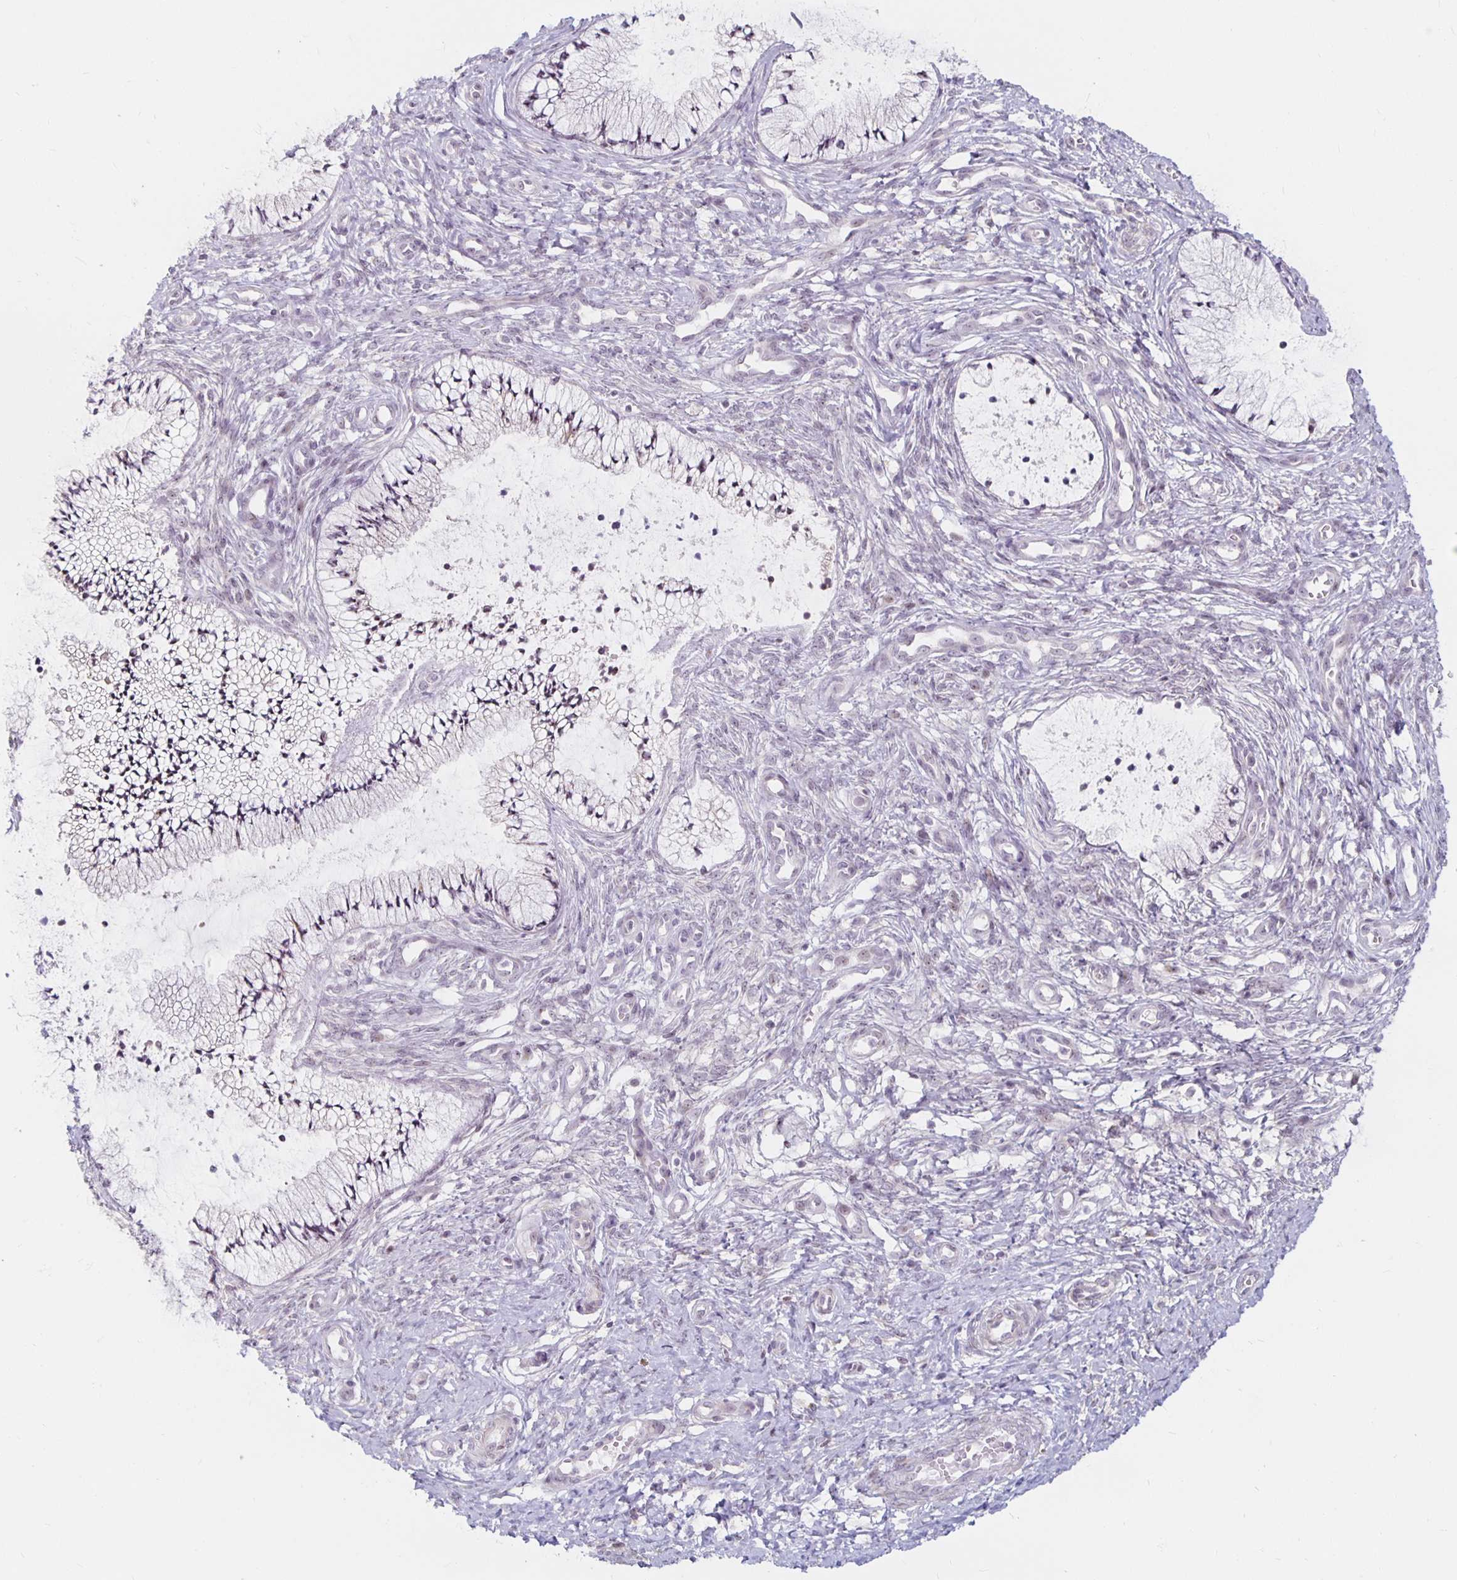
{"staining": {"intensity": "moderate", "quantity": "25%-75%", "location": "nuclear"}, "tissue": "cervix", "cell_type": "Glandular cells", "image_type": "normal", "snomed": [{"axis": "morphology", "description": "Normal tissue, NOS"}, {"axis": "topography", "description": "Cervix"}], "caption": "Immunohistochemistry of benign cervix exhibits medium levels of moderate nuclear expression in approximately 25%-75% of glandular cells. (IHC, brightfield microscopy, high magnification).", "gene": "NUP85", "patient": {"sex": "female", "age": 37}}